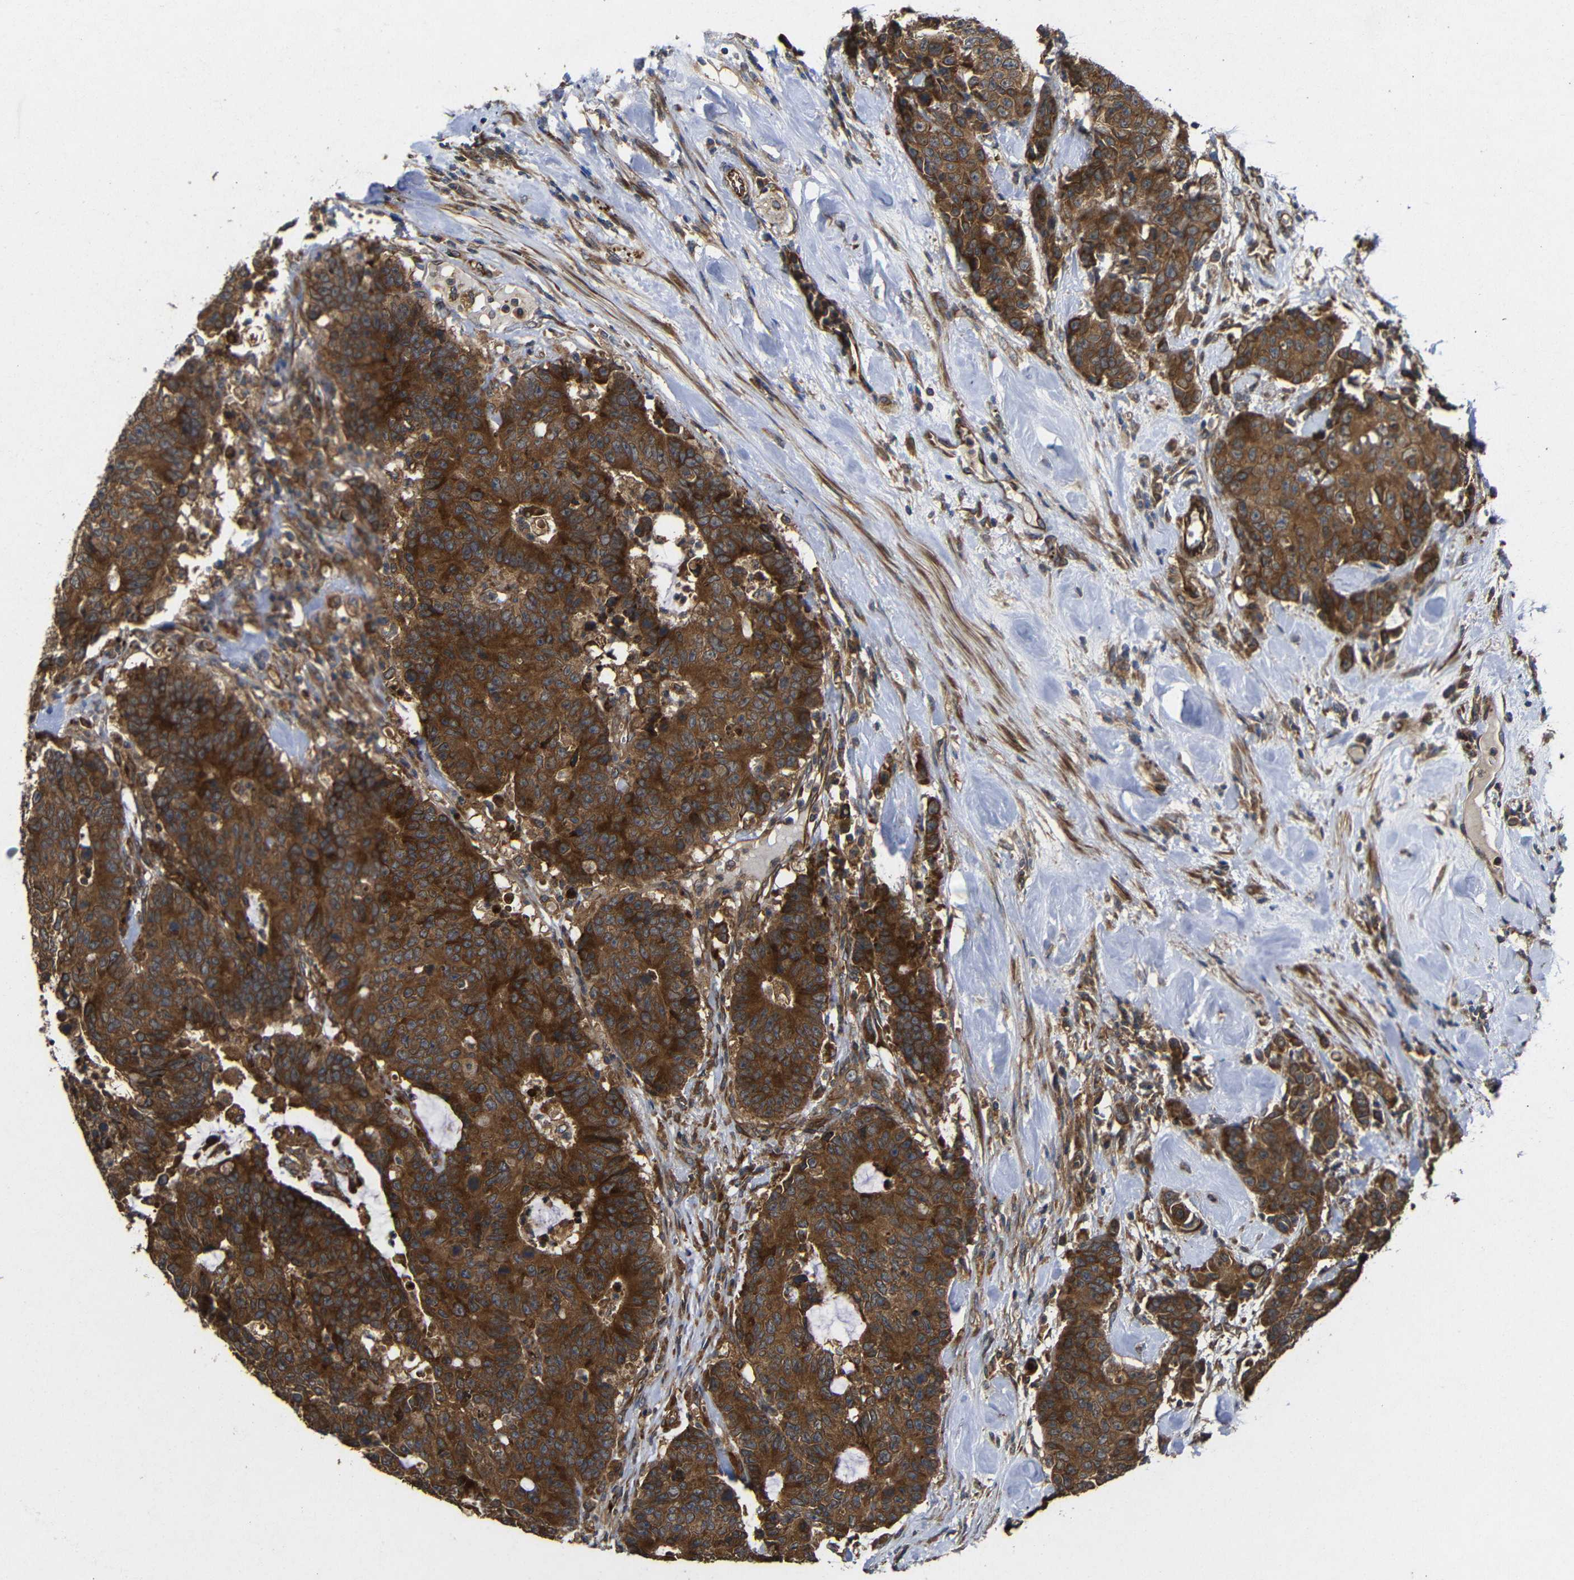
{"staining": {"intensity": "strong", "quantity": ">75%", "location": "cytoplasmic/membranous"}, "tissue": "colorectal cancer", "cell_type": "Tumor cells", "image_type": "cancer", "snomed": [{"axis": "morphology", "description": "Adenocarcinoma, NOS"}, {"axis": "topography", "description": "Colon"}], "caption": "The photomicrograph shows immunohistochemical staining of colorectal cancer. There is strong cytoplasmic/membranous staining is appreciated in approximately >75% of tumor cells. The protein of interest is shown in brown color, while the nuclei are stained blue.", "gene": "EIF2S1", "patient": {"sex": "female", "age": 86}}